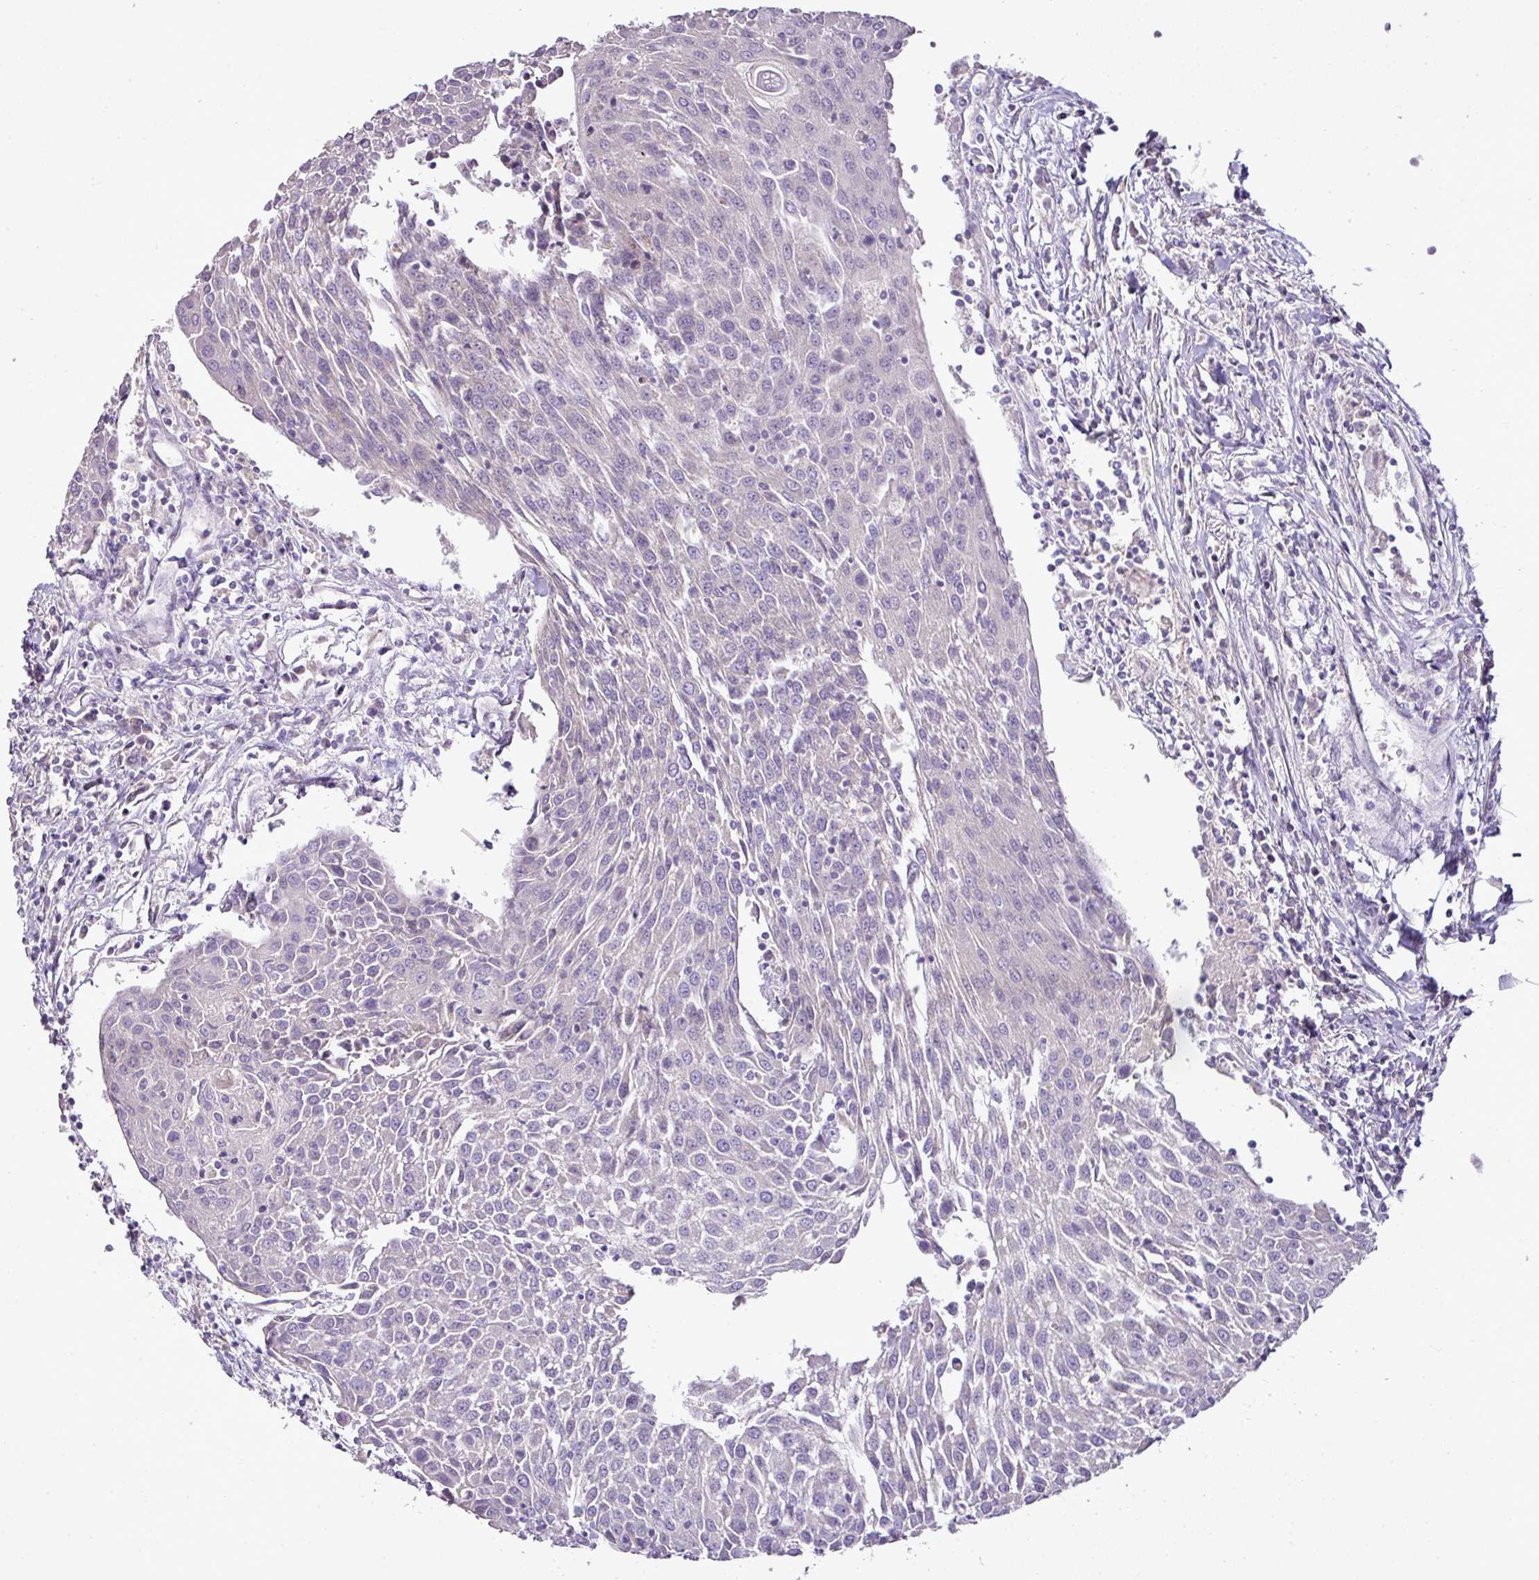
{"staining": {"intensity": "negative", "quantity": "none", "location": "none"}, "tissue": "urothelial cancer", "cell_type": "Tumor cells", "image_type": "cancer", "snomed": [{"axis": "morphology", "description": "Urothelial carcinoma, High grade"}, {"axis": "topography", "description": "Urinary bladder"}], "caption": "IHC photomicrograph of urothelial cancer stained for a protein (brown), which demonstrates no staining in tumor cells.", "gene": "BRINP2", "patient": {"sex": "female", "age": 85}}